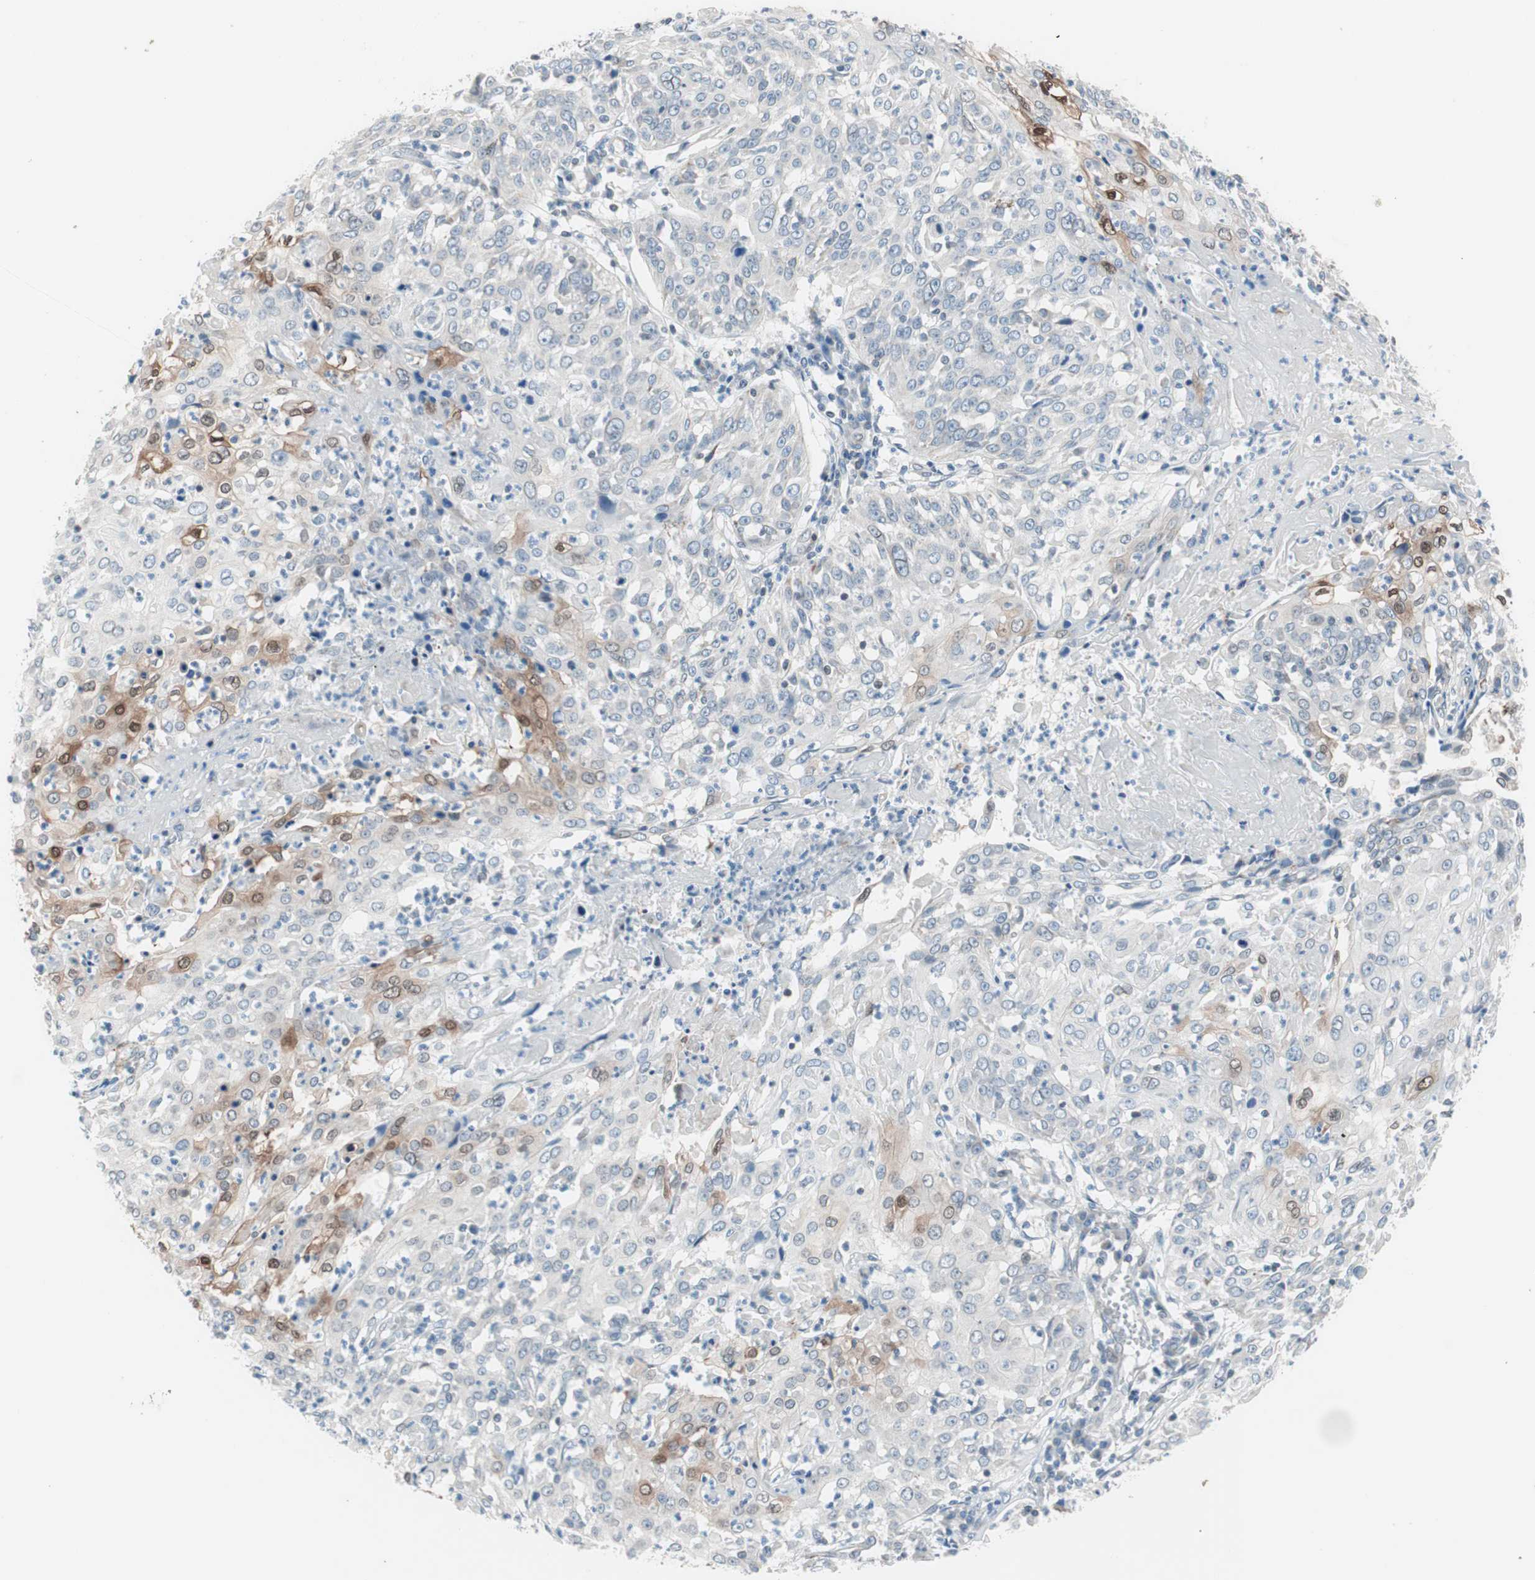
{"staining": {"intensity": "moderate", "quantity": "<25%", "location": "cytoplasmic/membranous,nuclear"}, "tissue": "cervical cancer", "cell_type": "Tumor cells", "image_type": "cancer", "snomed": [{"axis": "morphology", "description": "Squamous cell carcinoma, NOS"}, {"axis": "topography", "description": "Cervix"}], "caption": "Immunohistochemical staining of human cervical cancer (squamous cell carcinoma) demonstrates low levels of moderate cytoplasmic/membranous and nuclear staining in approximately <25% of tumor cells.", "gene": "ARNT2", "patient": {"sex": "female", "age": 39}}